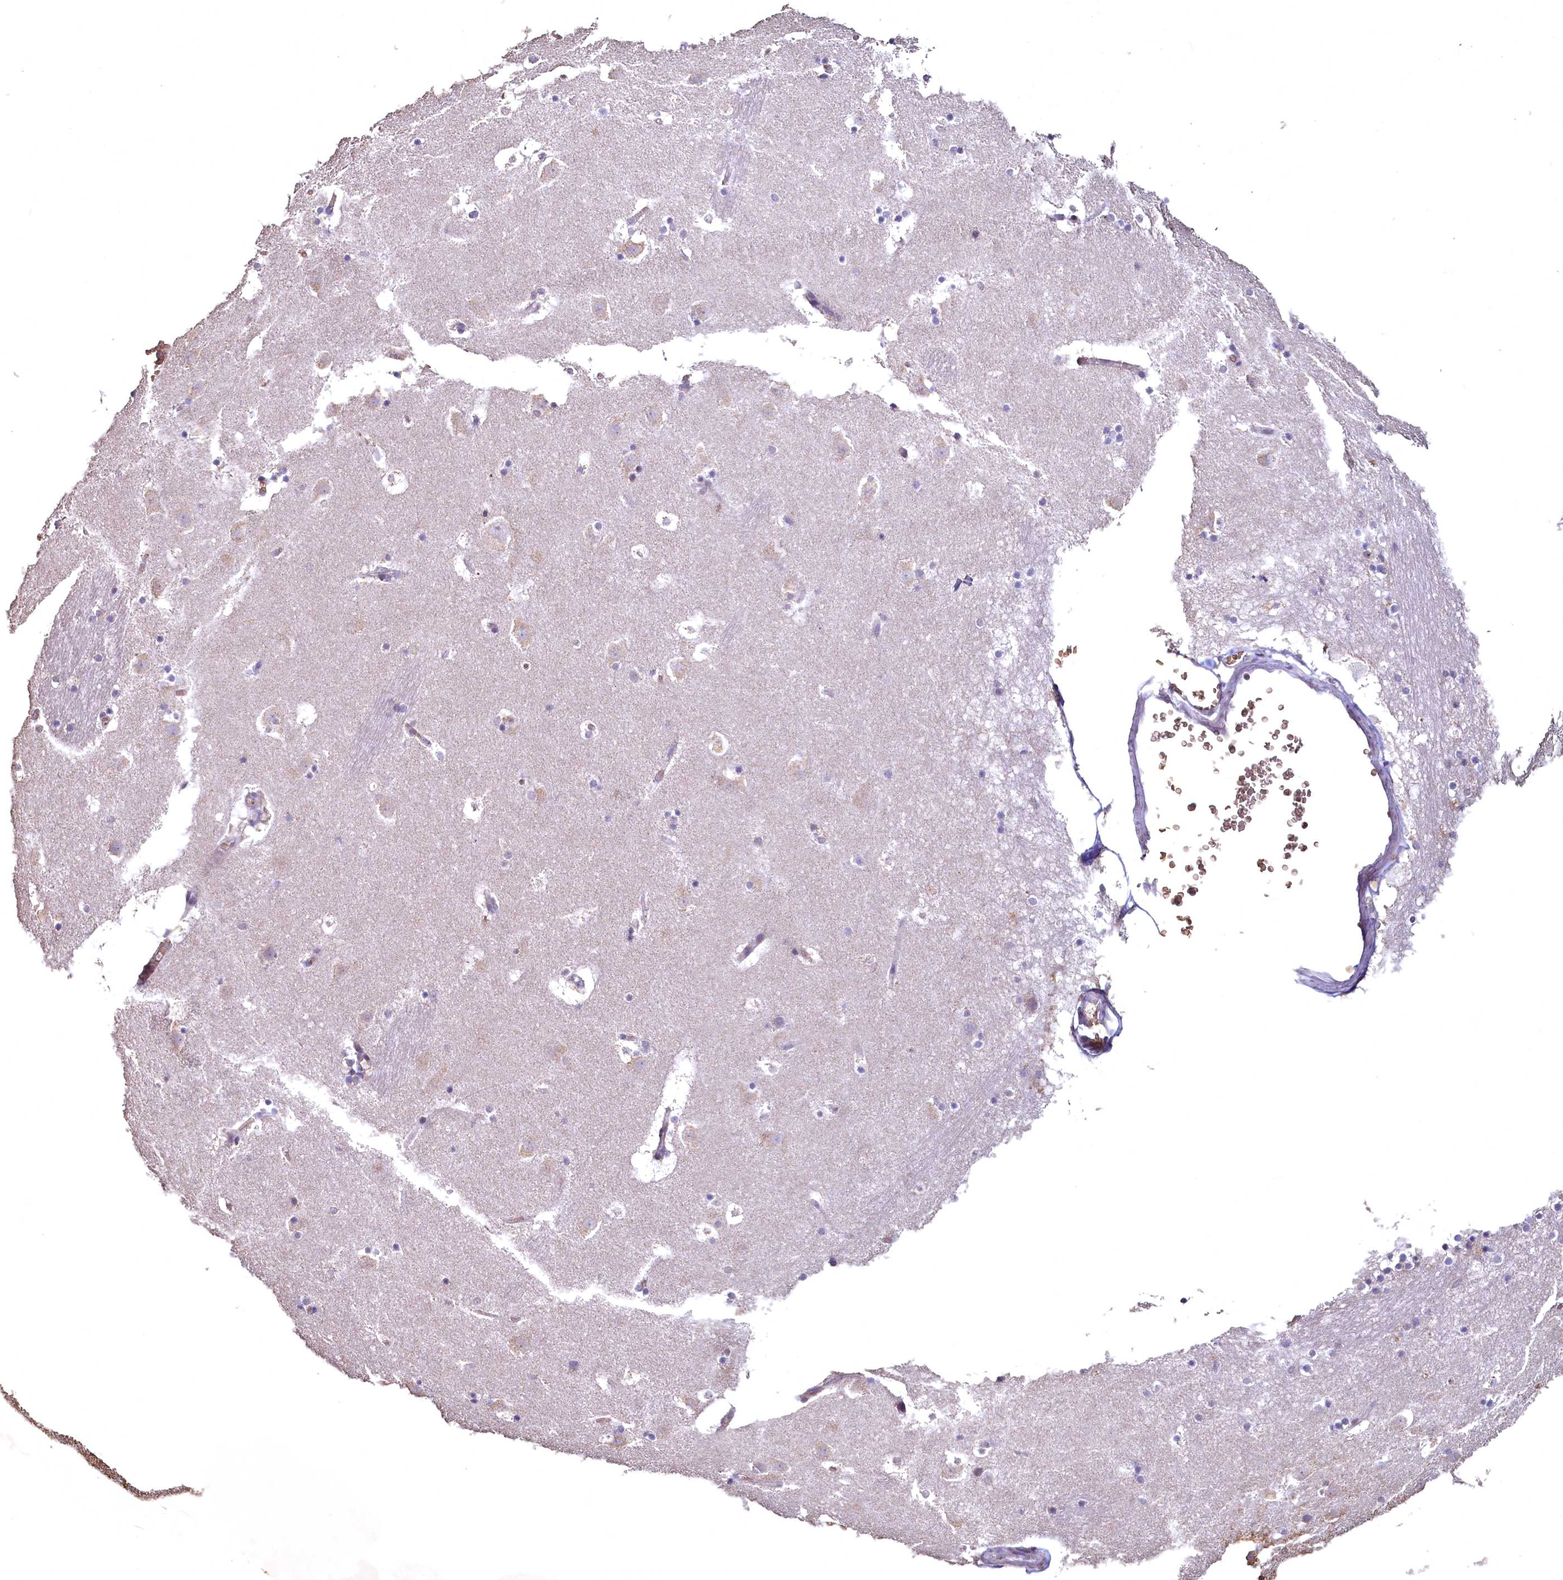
{"staining": {"intensity": "negative", "quantity": "none", "location": "none"}, "tissue": "caudate", "cell_type": "Glial cells", "image_type": "normal", "snomed": [{"axis": "morphology", "description": "Normal tissue, NOS"}, {"axis": "topography", "description": "Lateral ventricle wall"}], "caption": "A photomicrograph of human caudate is negative for staining in glial cells.", "gene": "SPTA1", "patient": {"sex": "male", "age": 45}}